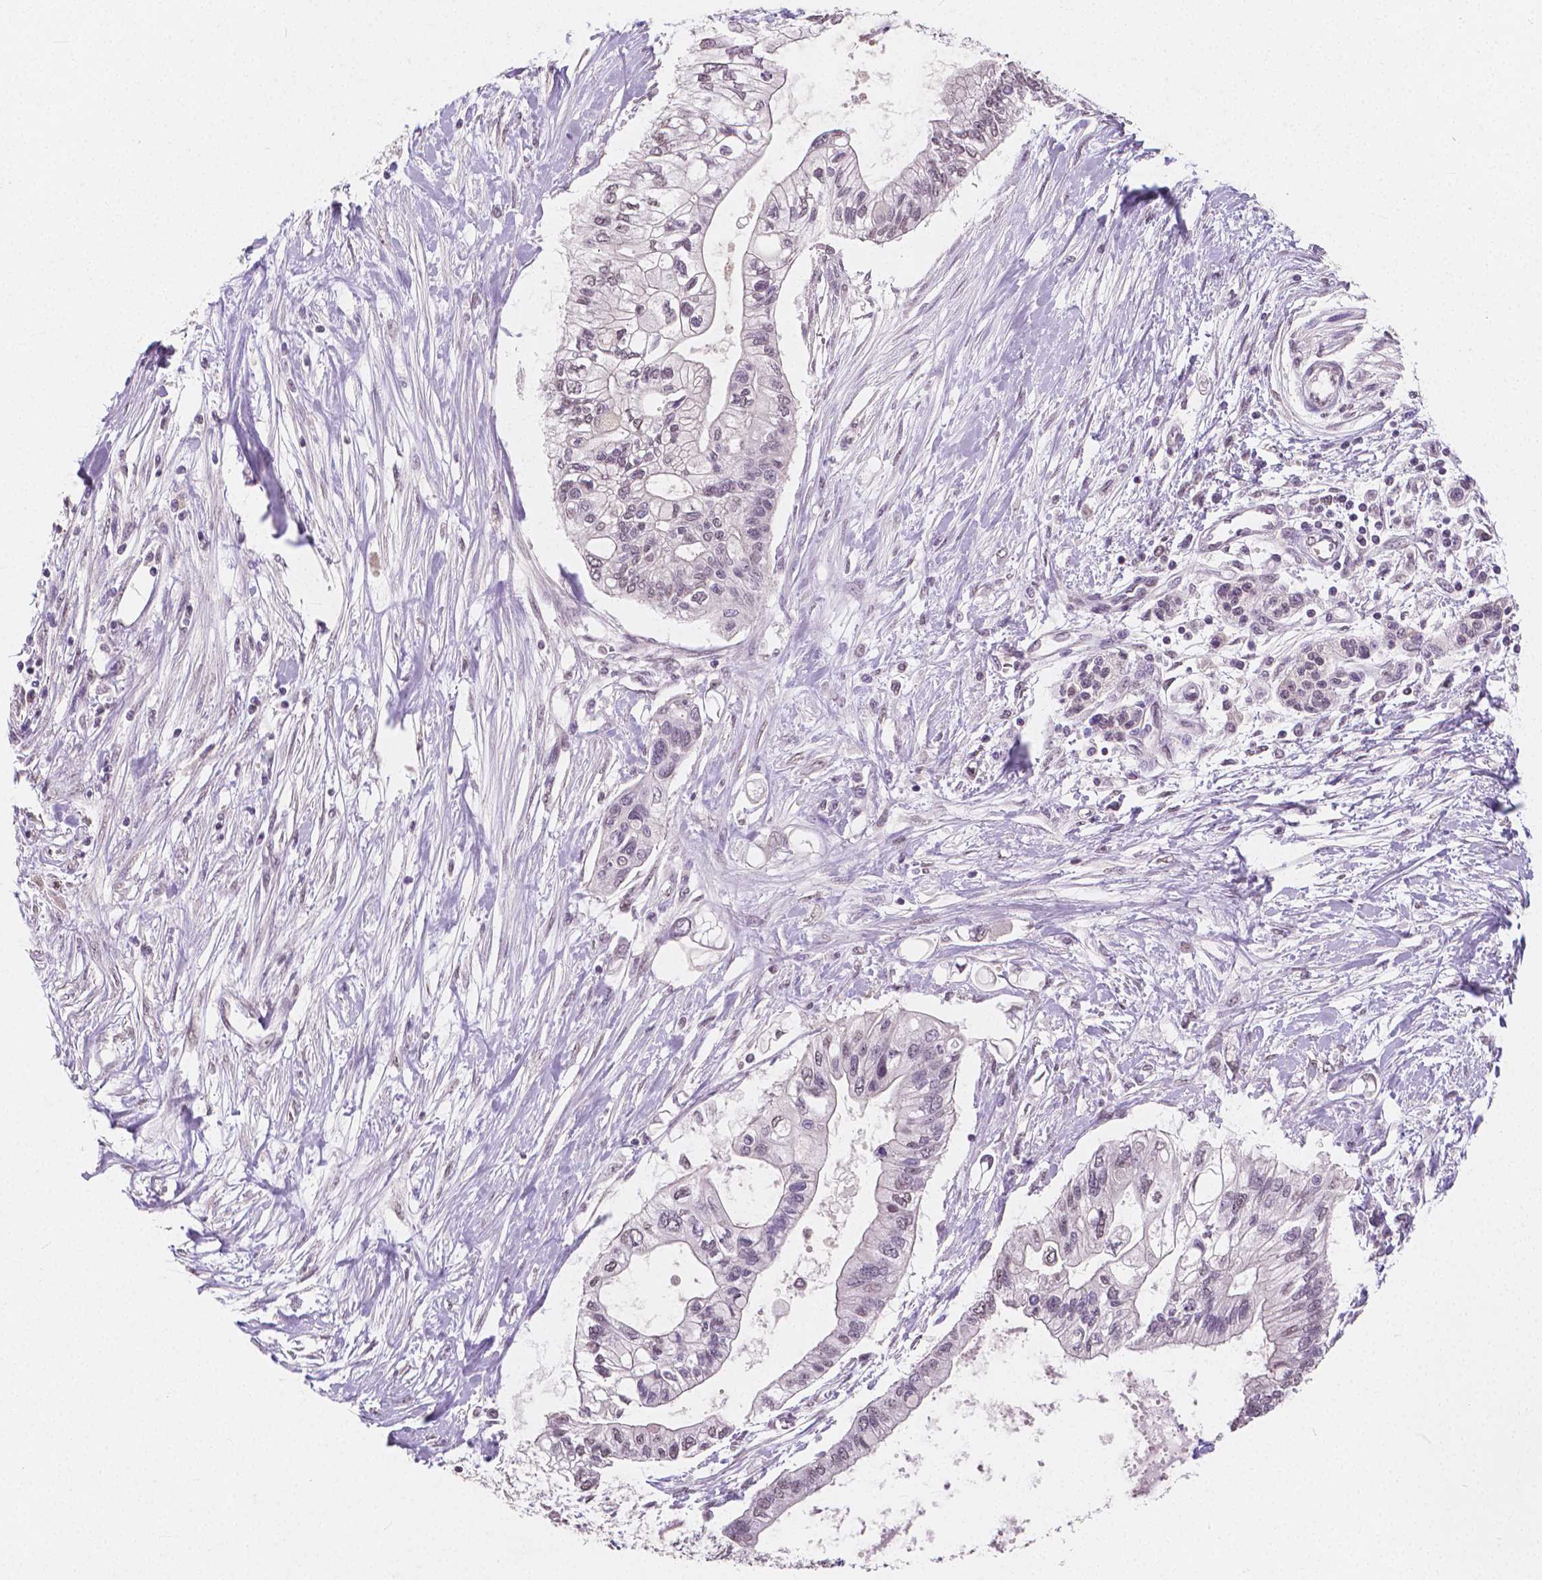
{"staining": {"intensity": "negative", "quantity": "none", "location": "none"}, "tissue": "pancreatic cancer", "cell_type": "Tumor cells", "image_type": "cancer", "snomed": [{"axis": "morphology", "description": "Adenocarcinoma, NOS"}, {"axis": "topography", "description": "Pancreas"}], "caption": "There is no significant positivity in tumor cells of pancreatic cancer (adenocarcinoma).", "gene": "NOLC1", "patient": {"sex": "female", "age": 77}}